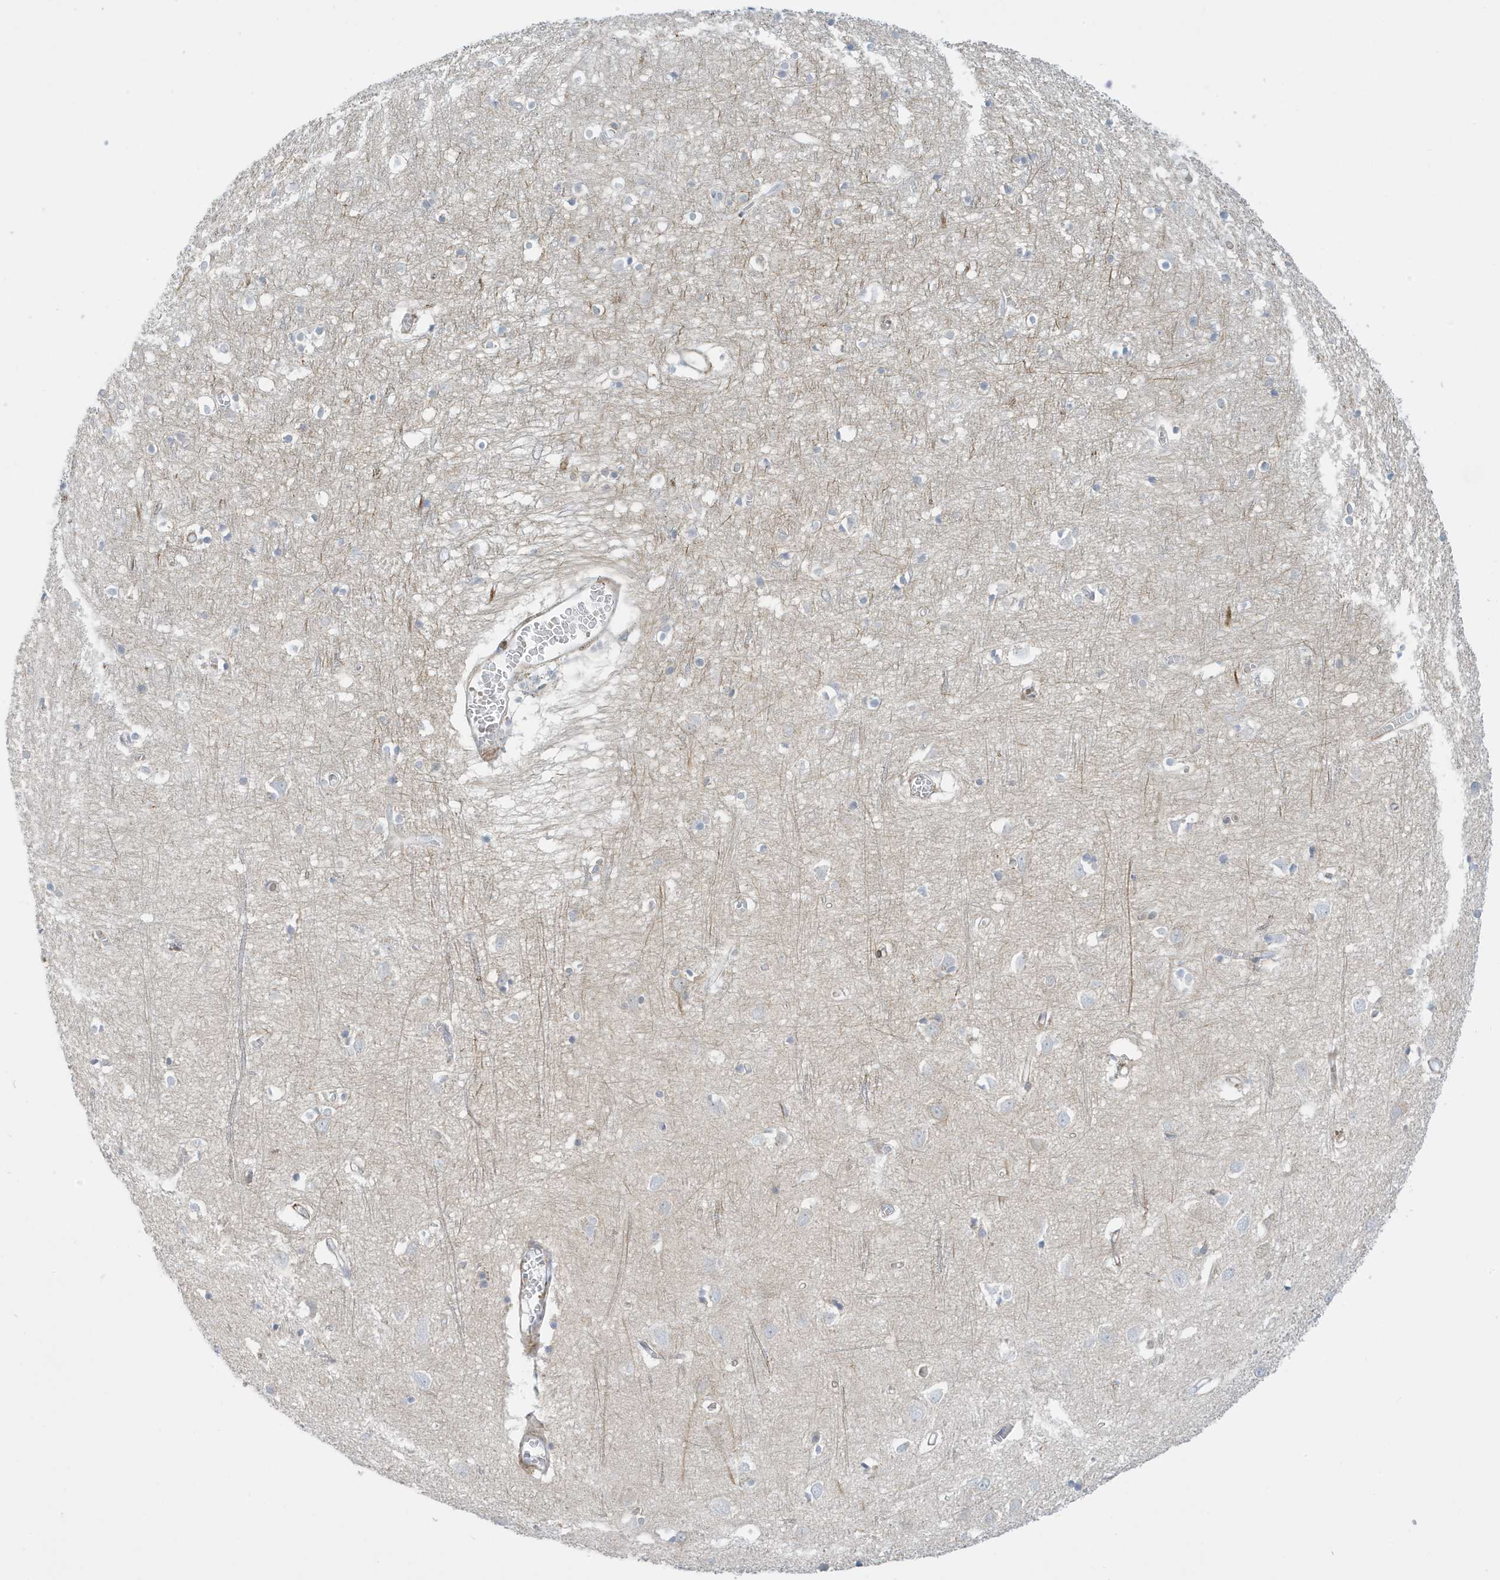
{"staining": {"intensity": "weak", "quantity": ">75%", "location": "cytoplasmic/membranous"}, "tissue": "cerebral cortex", "cell_type": "Endothelial cells", "image_type": "normal", "snomed": [{"axis": "morphology", "description": "Normal tissue, NOS"}, {"axis": "topography", "description": "Cerebral cortex"}], "caption": "Immunohistochemistry staining of unremarkable cerebral cortex, which reveals low levels of weak cytoplasmic/membranous positivity in approximately >75% of endothelial cells indicating weak cytoplasmic/membranous protein positivity. The staining was performed using DAB (brown) for protein detection and nuclei were counterstained in hematoxylin (blue).", "gene": "PERM1", "patient": {"sex": "female", "age": 64}}